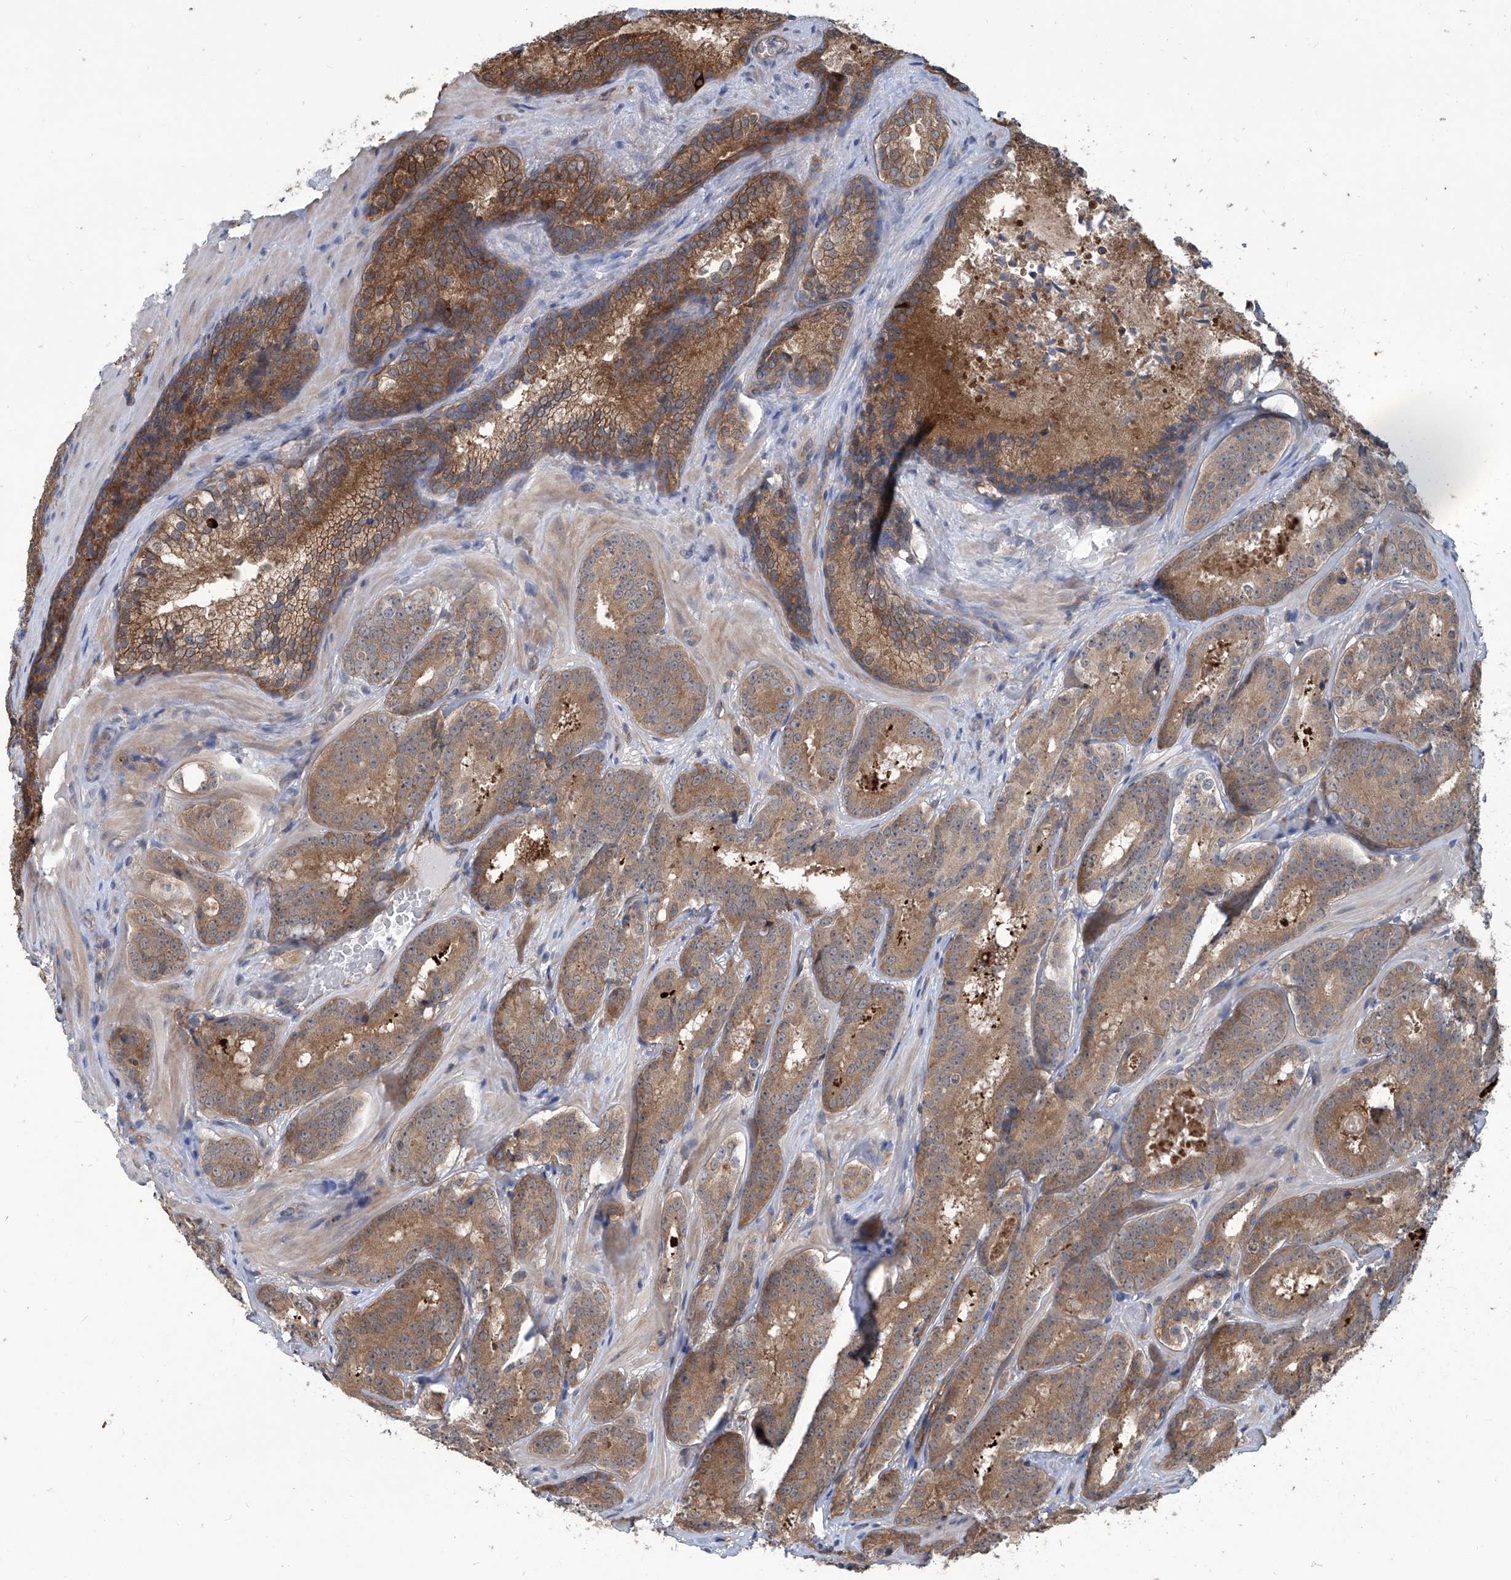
{"staining": {"intensity": "moderate", "quantity": ">75%", "location": "cytoplasmic/membranous"}, "tissue": "prostate cancer", "cell_type": "Tumor cells", "image_type": "cancer", "snomed": [{"axis": "morphology", "description": "Adenocarcinoma, High grade"}, {"axis": "topography", "description": "Prostate"}], "caption": "Immunohistochemical staining of human high-grade adenocarcinoma (prostate) exhibits moderate cytoplasmic/membranous protein expression in about >75% of tumor cells. (DAB (3,3'-diaminobenzidine) IHC with brightfield microscopy, high magnification).", "gene": "PSMB1", "patient": {"sex": "male", "age": 57}}